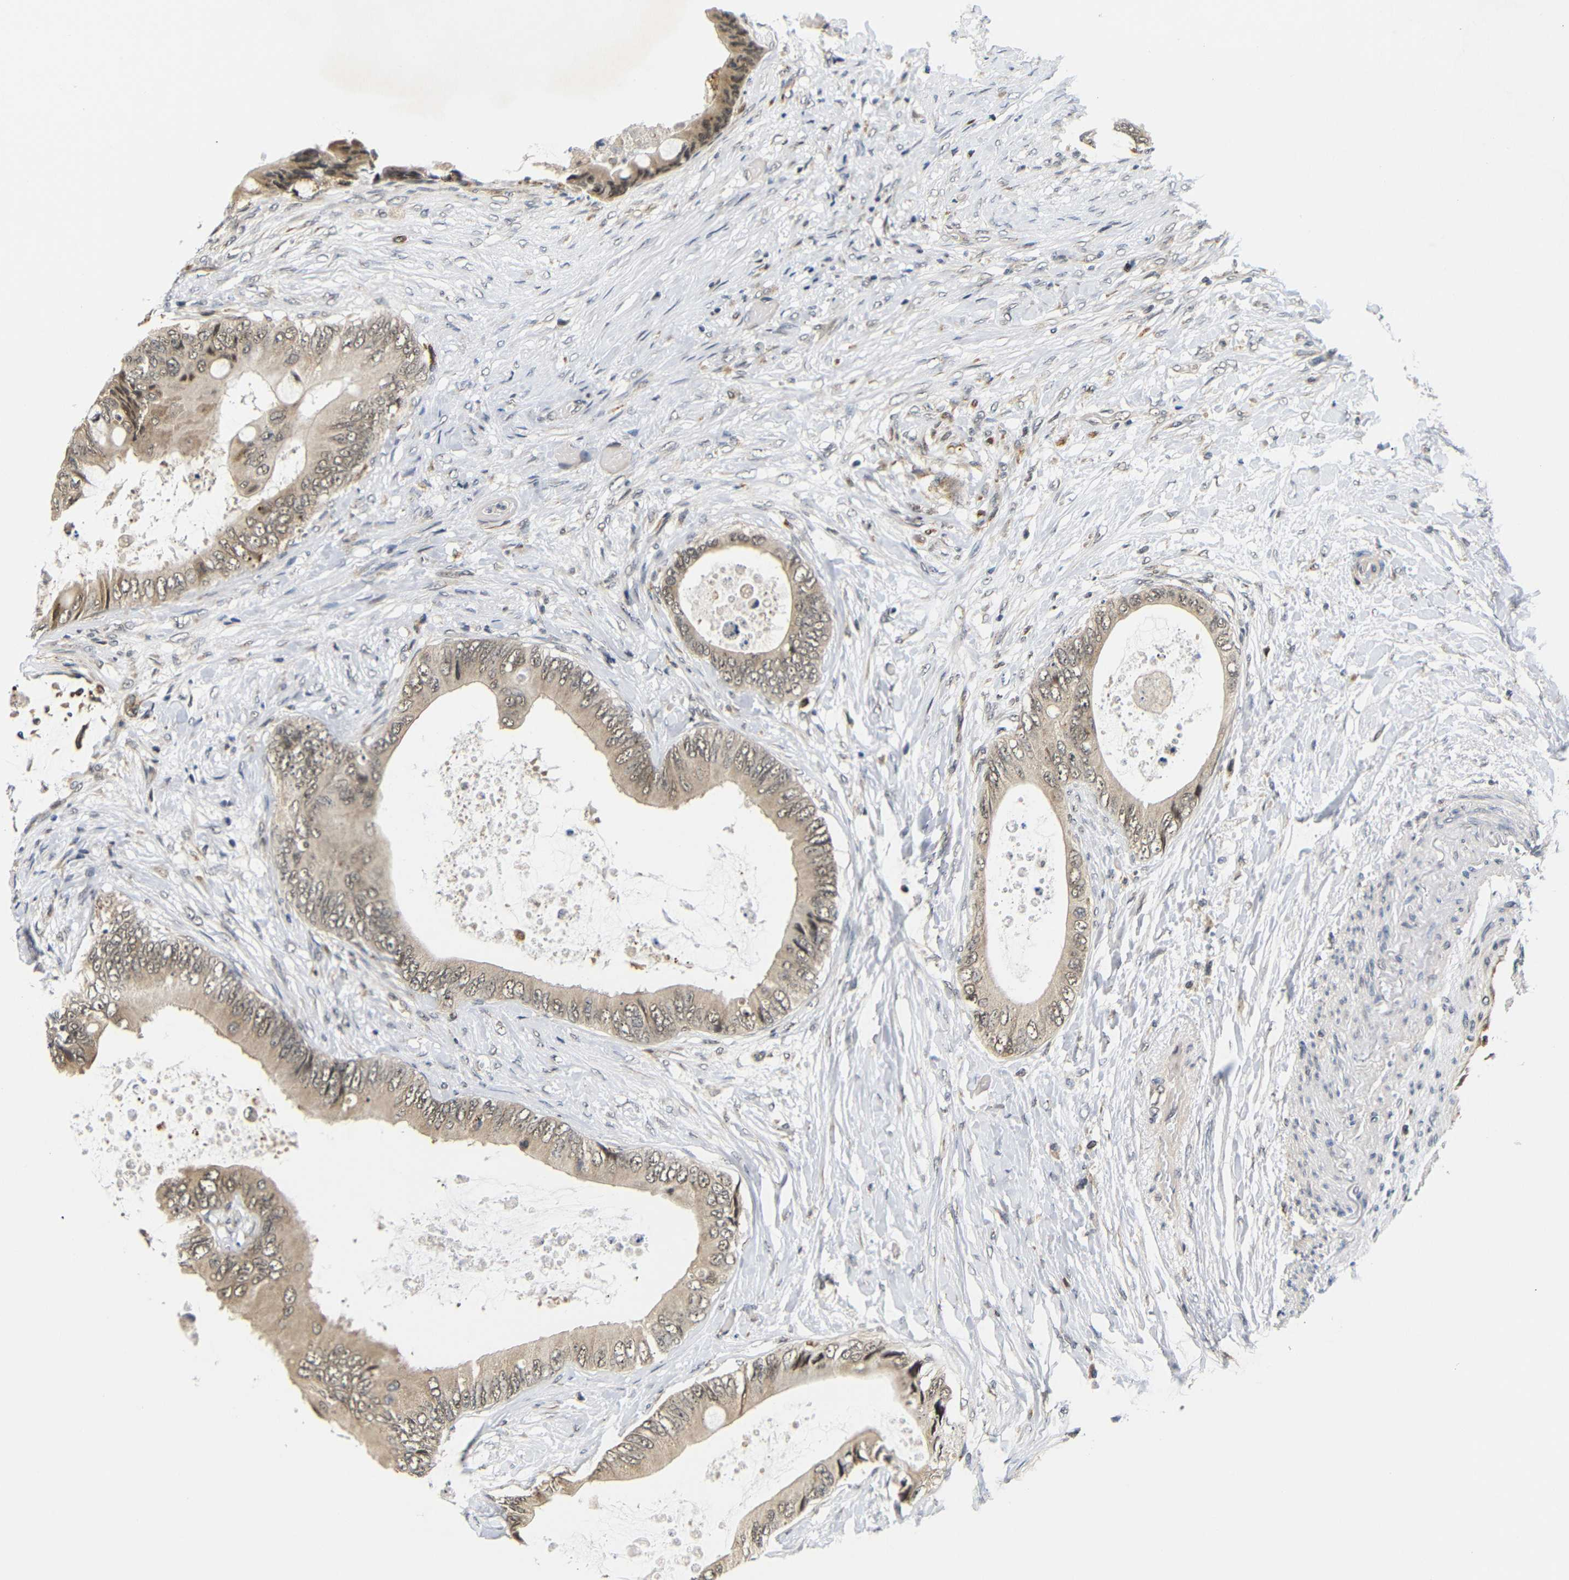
{"staining": {"intensity": "weak", "quantity": ">75%", "location": "cytoplasmic/membranous"}, "tissue": "colorectal cancer", "cell_type": "Tumor cells", "image_type": "cancer", "snomed": [{"axis": "morphology", "description": "Normal tissue, NOS"}, {"axis": "morphology", "description": "Adenocarcinoma, NOS"}, {"axis": "topography", "description": "Rectum"}, {"axis": "topography", "description": "Peripheral nerve tissue"}], "caption": "The immunohistochemical stain highlights weak cytoplasmic/membranous expression in tumor cells of colorectal adenocarcinoma tissue.", "gene": "GJA5", "patient": {"sex": "female", "age": 77}}